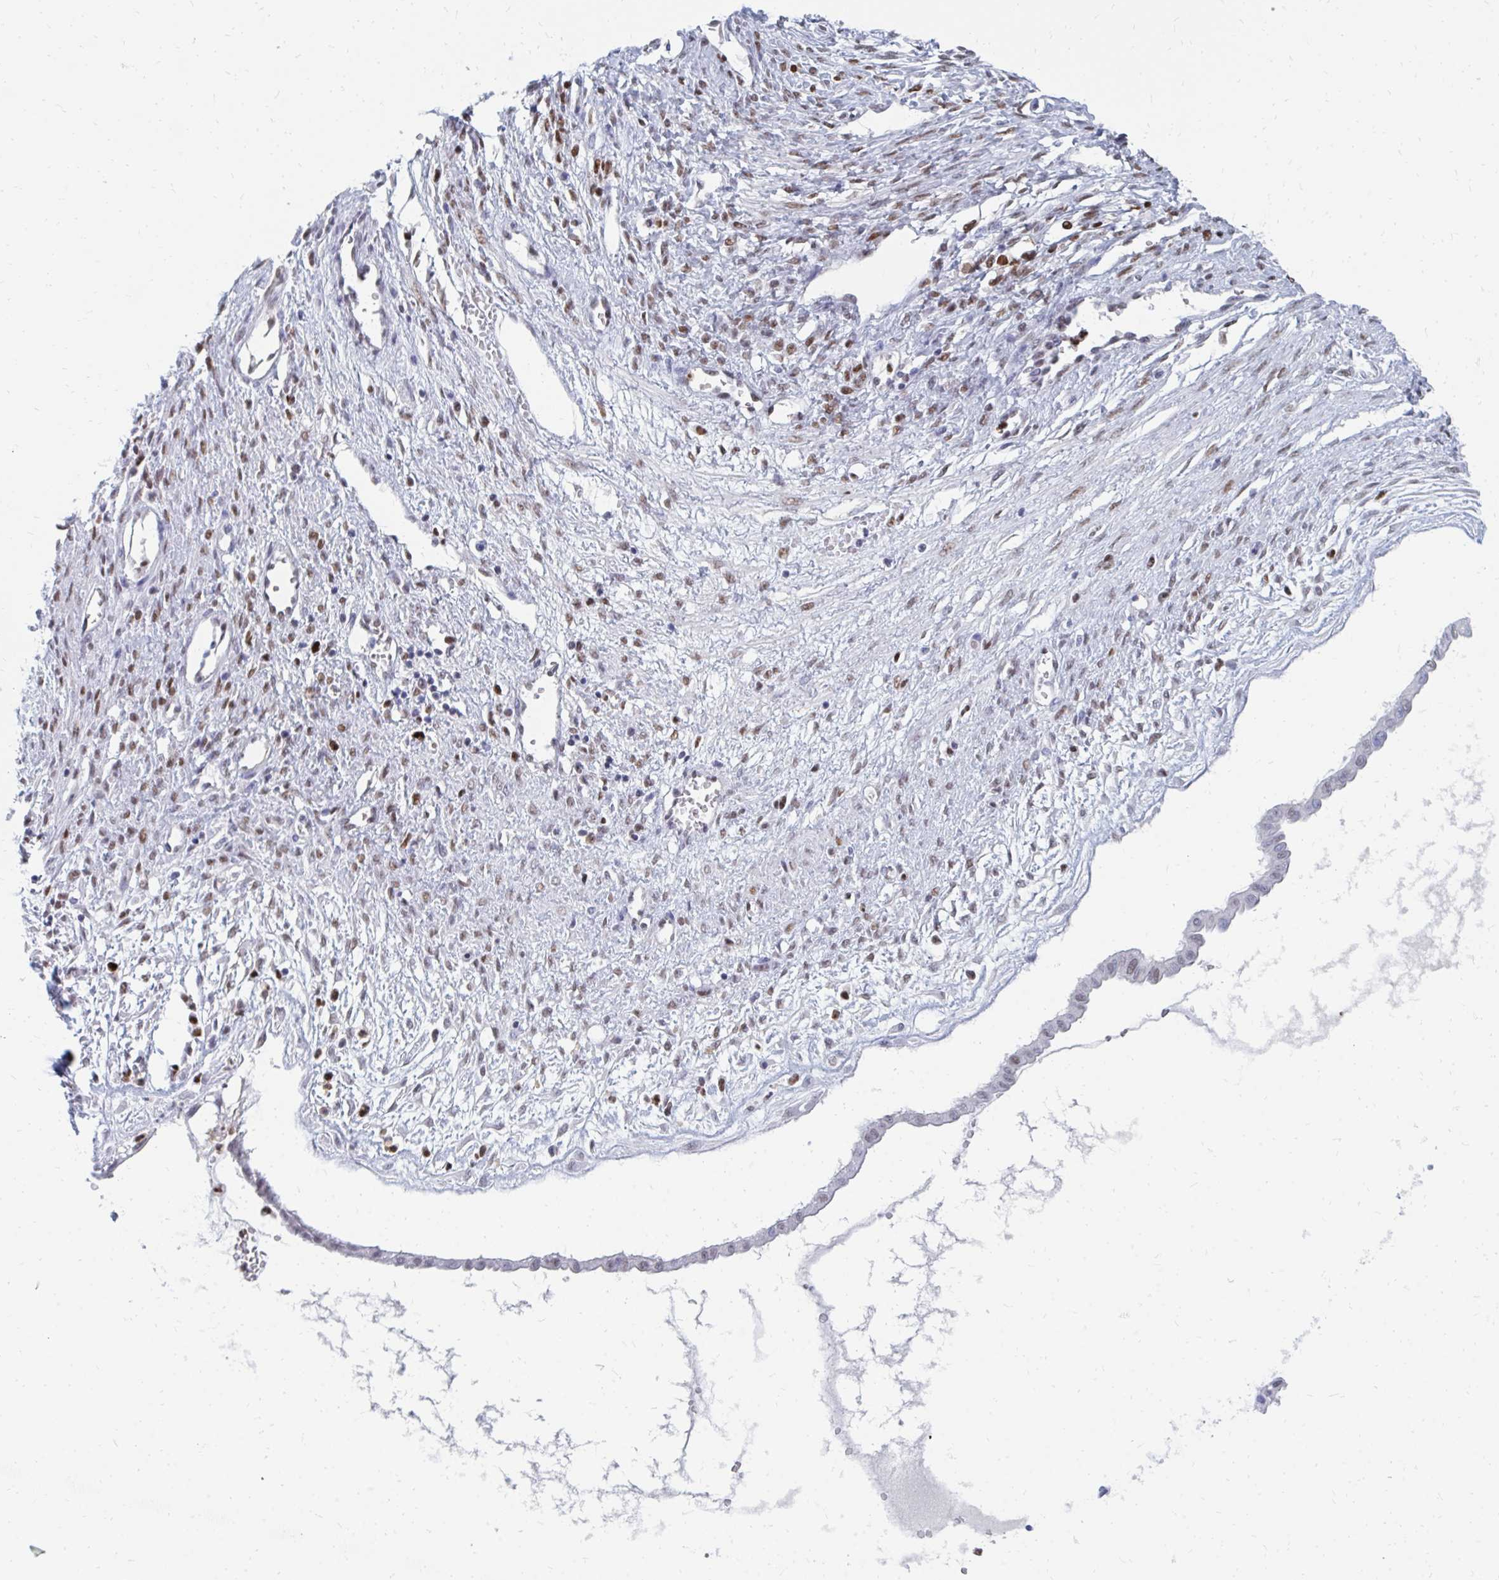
{"staining": {"intensity": "weak", "quantity": "25%-75%", "location": "nuclear"}, "tissue": "ovarian cancer", "cell_type": "Tumor cells", "image_type": "cancer", "snomed": [{"axis": "morphology", "description": "Cystadenocarcinoma, mucinous, NOS"}, {"axis": "topography", "description": "Ovary"}], "caption": "Human mucinous cystadenocarcinoma (ovarian) stained with a protein marker shows weak staining in tumor cells.", "gene": "PLK3", "patient": {"sex": "female", "age": 73}}